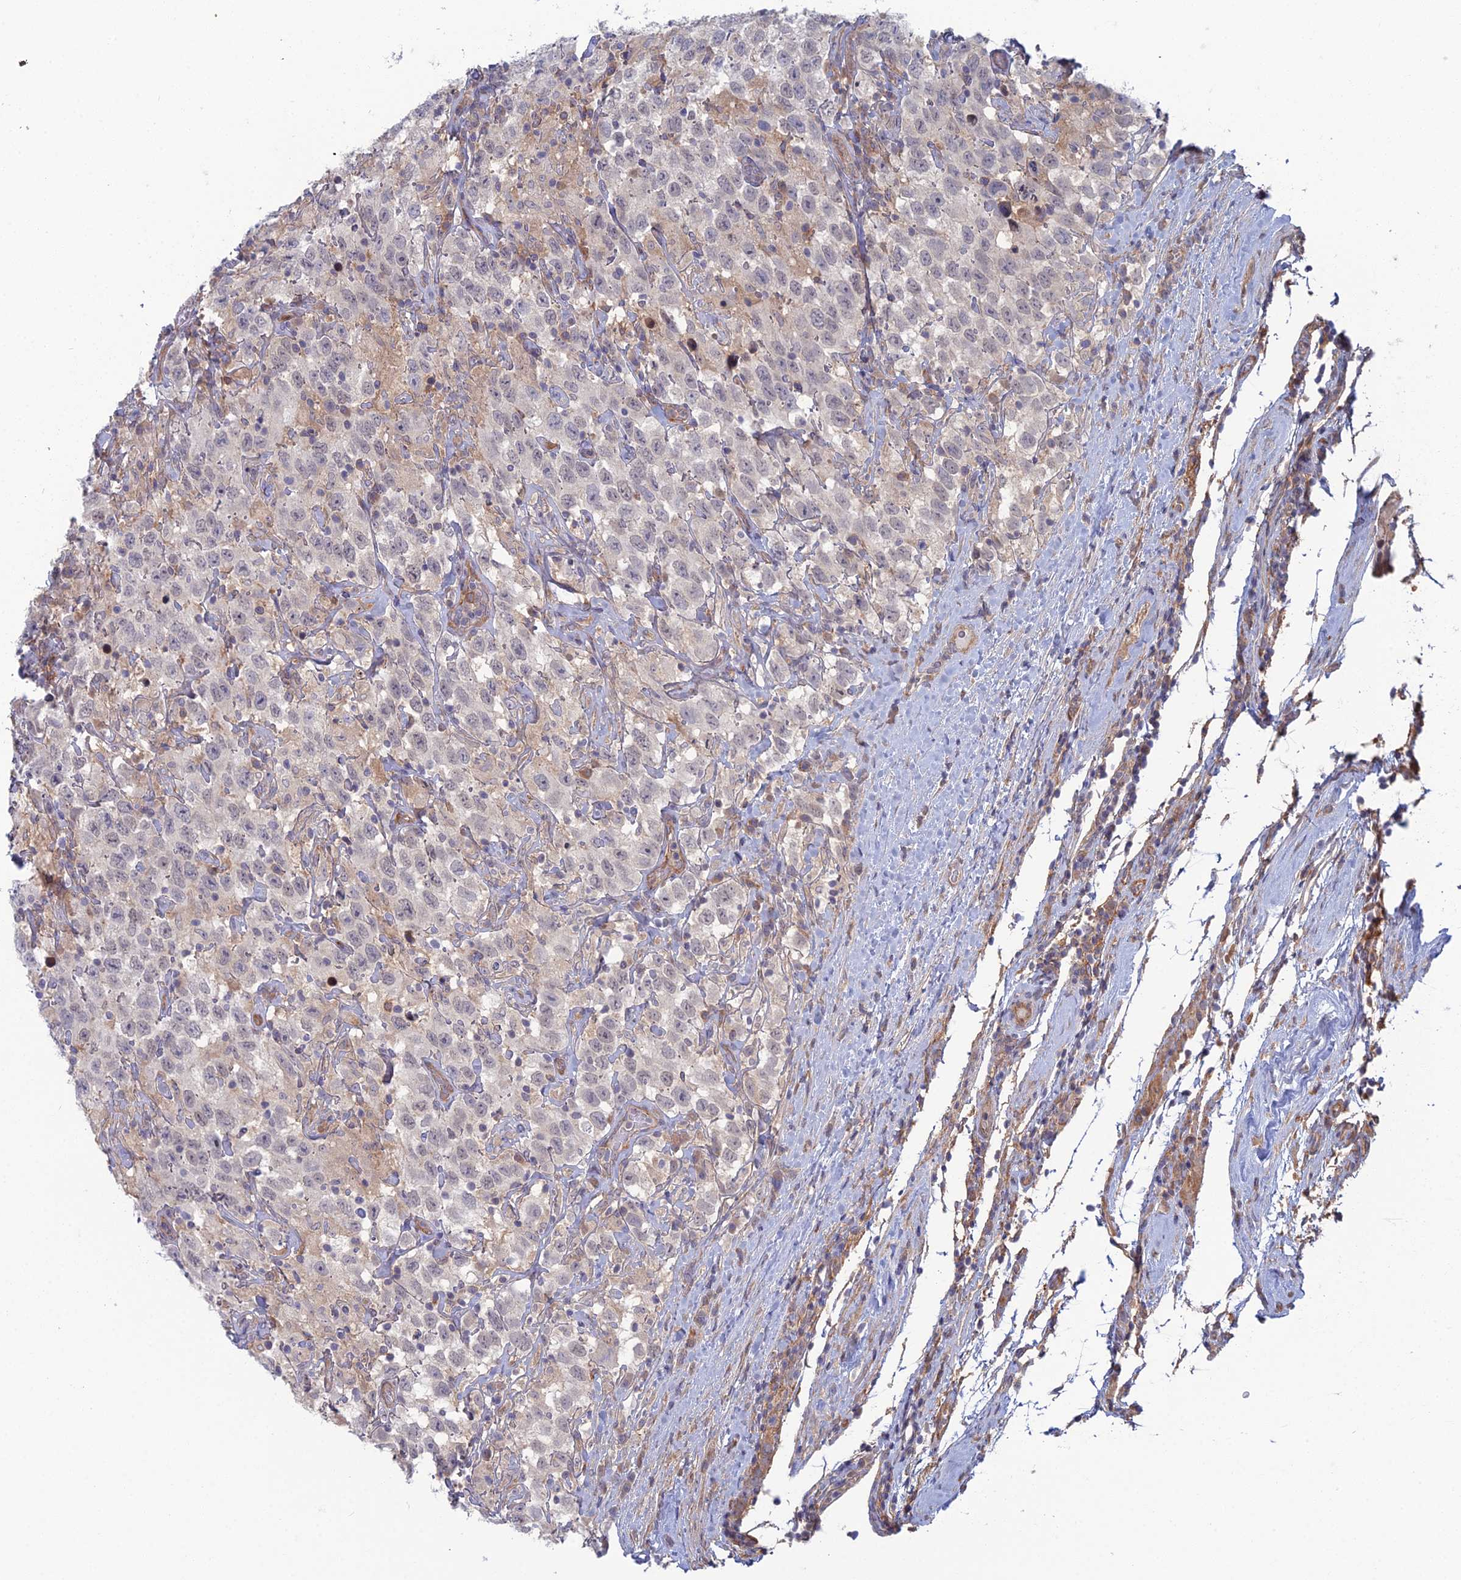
{"staining": {"intensity": "negative", "quantity": "none", "location": "none"}, "tissue": "testis cancer", "cell_type": "Tumor cells", "image_type": "cancer", "snomed": [{"axis": "morphology", "description": "Seminoma, NOS"}, {"axis": "topography", "description": "Testis"}], "caption": "Image shows no significant protein positivity in tumor cells of testis cancer (seminoma).", "gene": "ABHD1", "patient": {"sex": "male", "age": 41}}